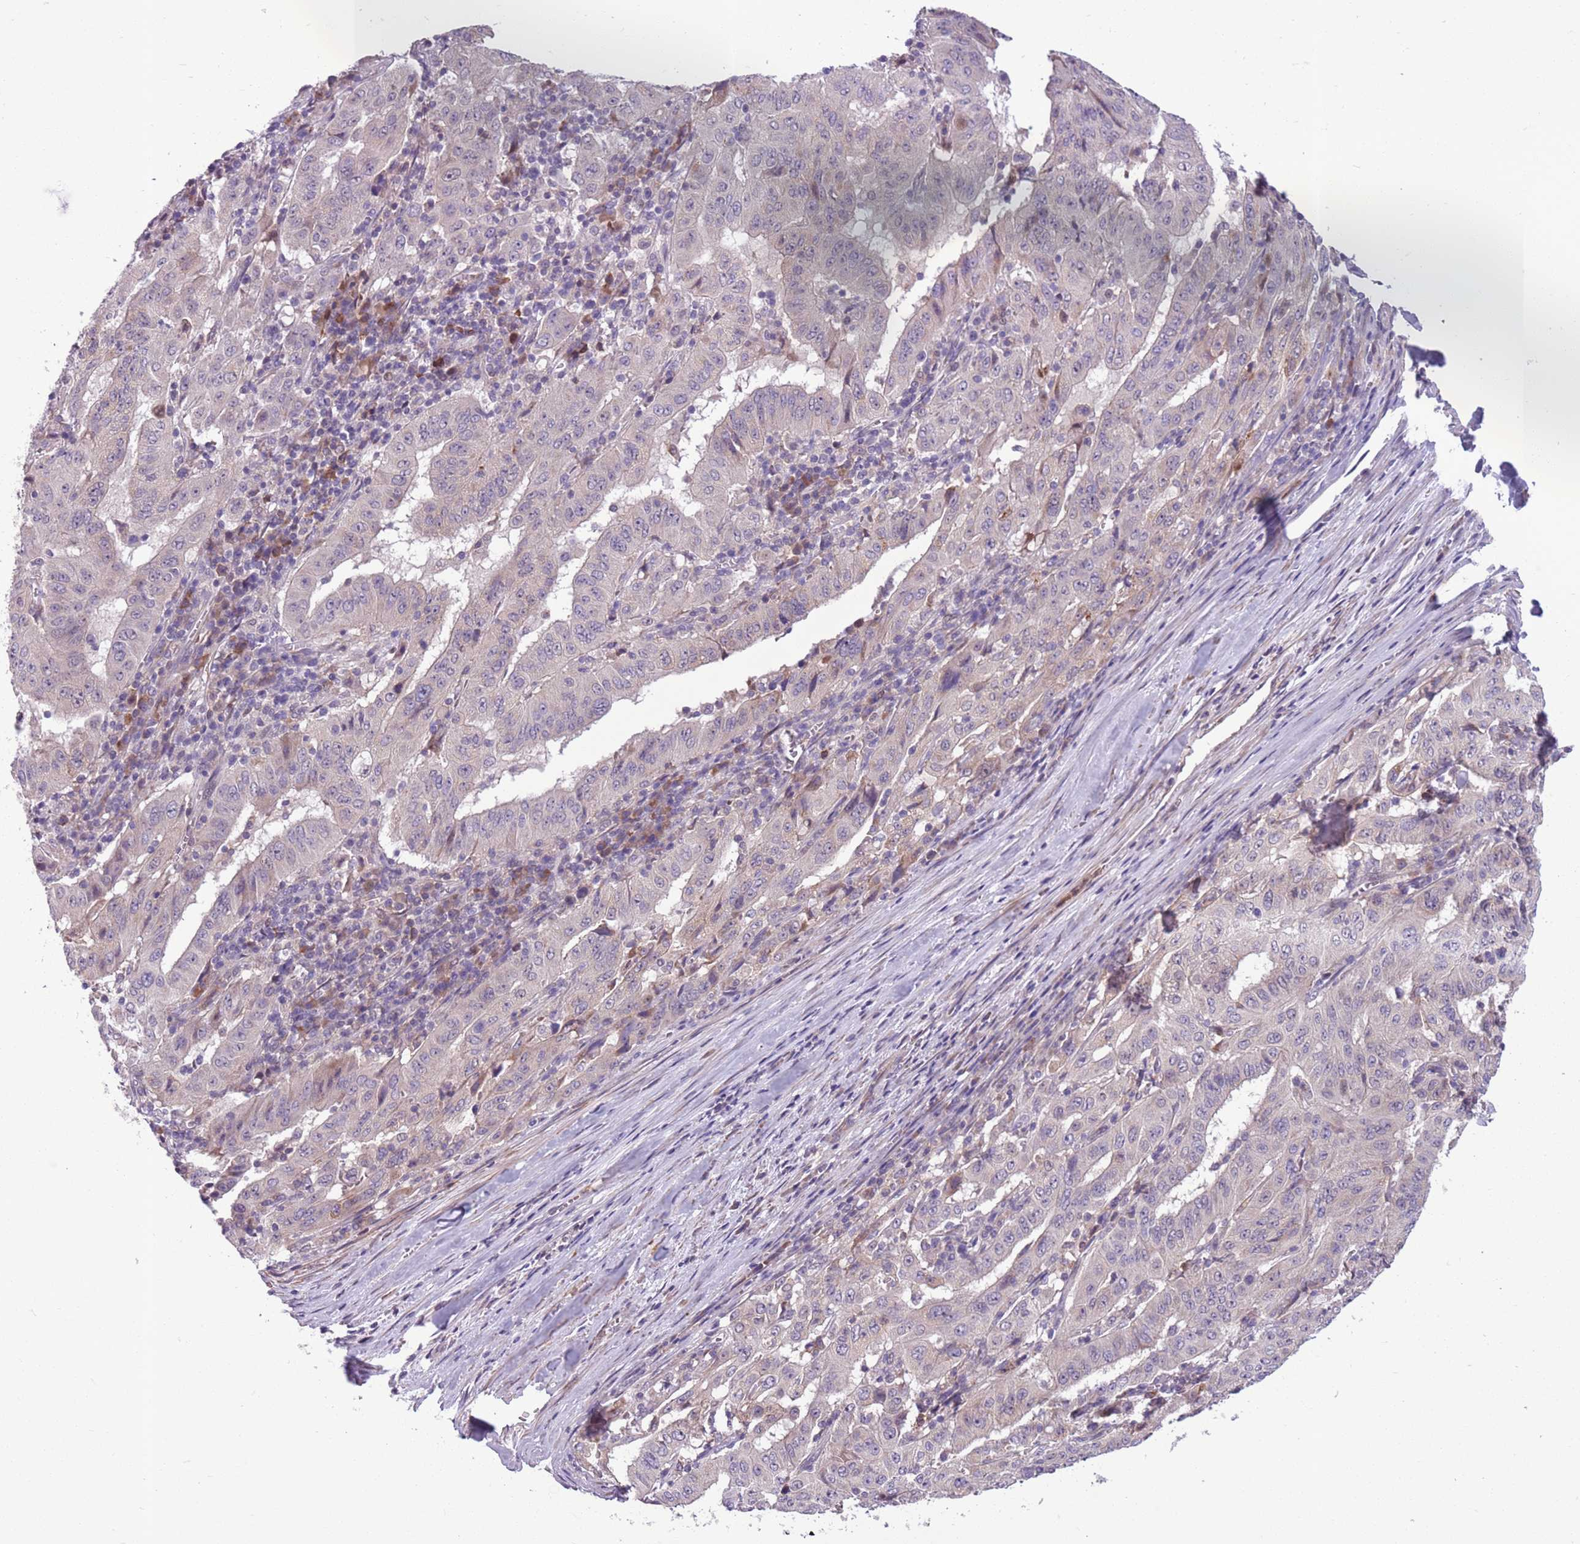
{"staining": {"intensity": "negative", "quantity": "none", "location": "none"}, "tissue": "pancreatic cancer", "cell_type": "Tumor cells", "image_type": "cancer", "snomed": [{"axis": "morphology", "description": "Adenocarcinoma, NOS"}, {"axis": "topography", "description": "Pancreas"}], "caption": "IHC image of pancreatic cancer stained for a protein (brown), which demonstrates no positivity in tumor cells. (Stains: DAB immunohistochemistry (IHC) with hematoxylin counter stain, Microscopy: brightfield microscopy at high magnification).", "gene": "JAML", "patient": {"sex": "male", "age": 63}}